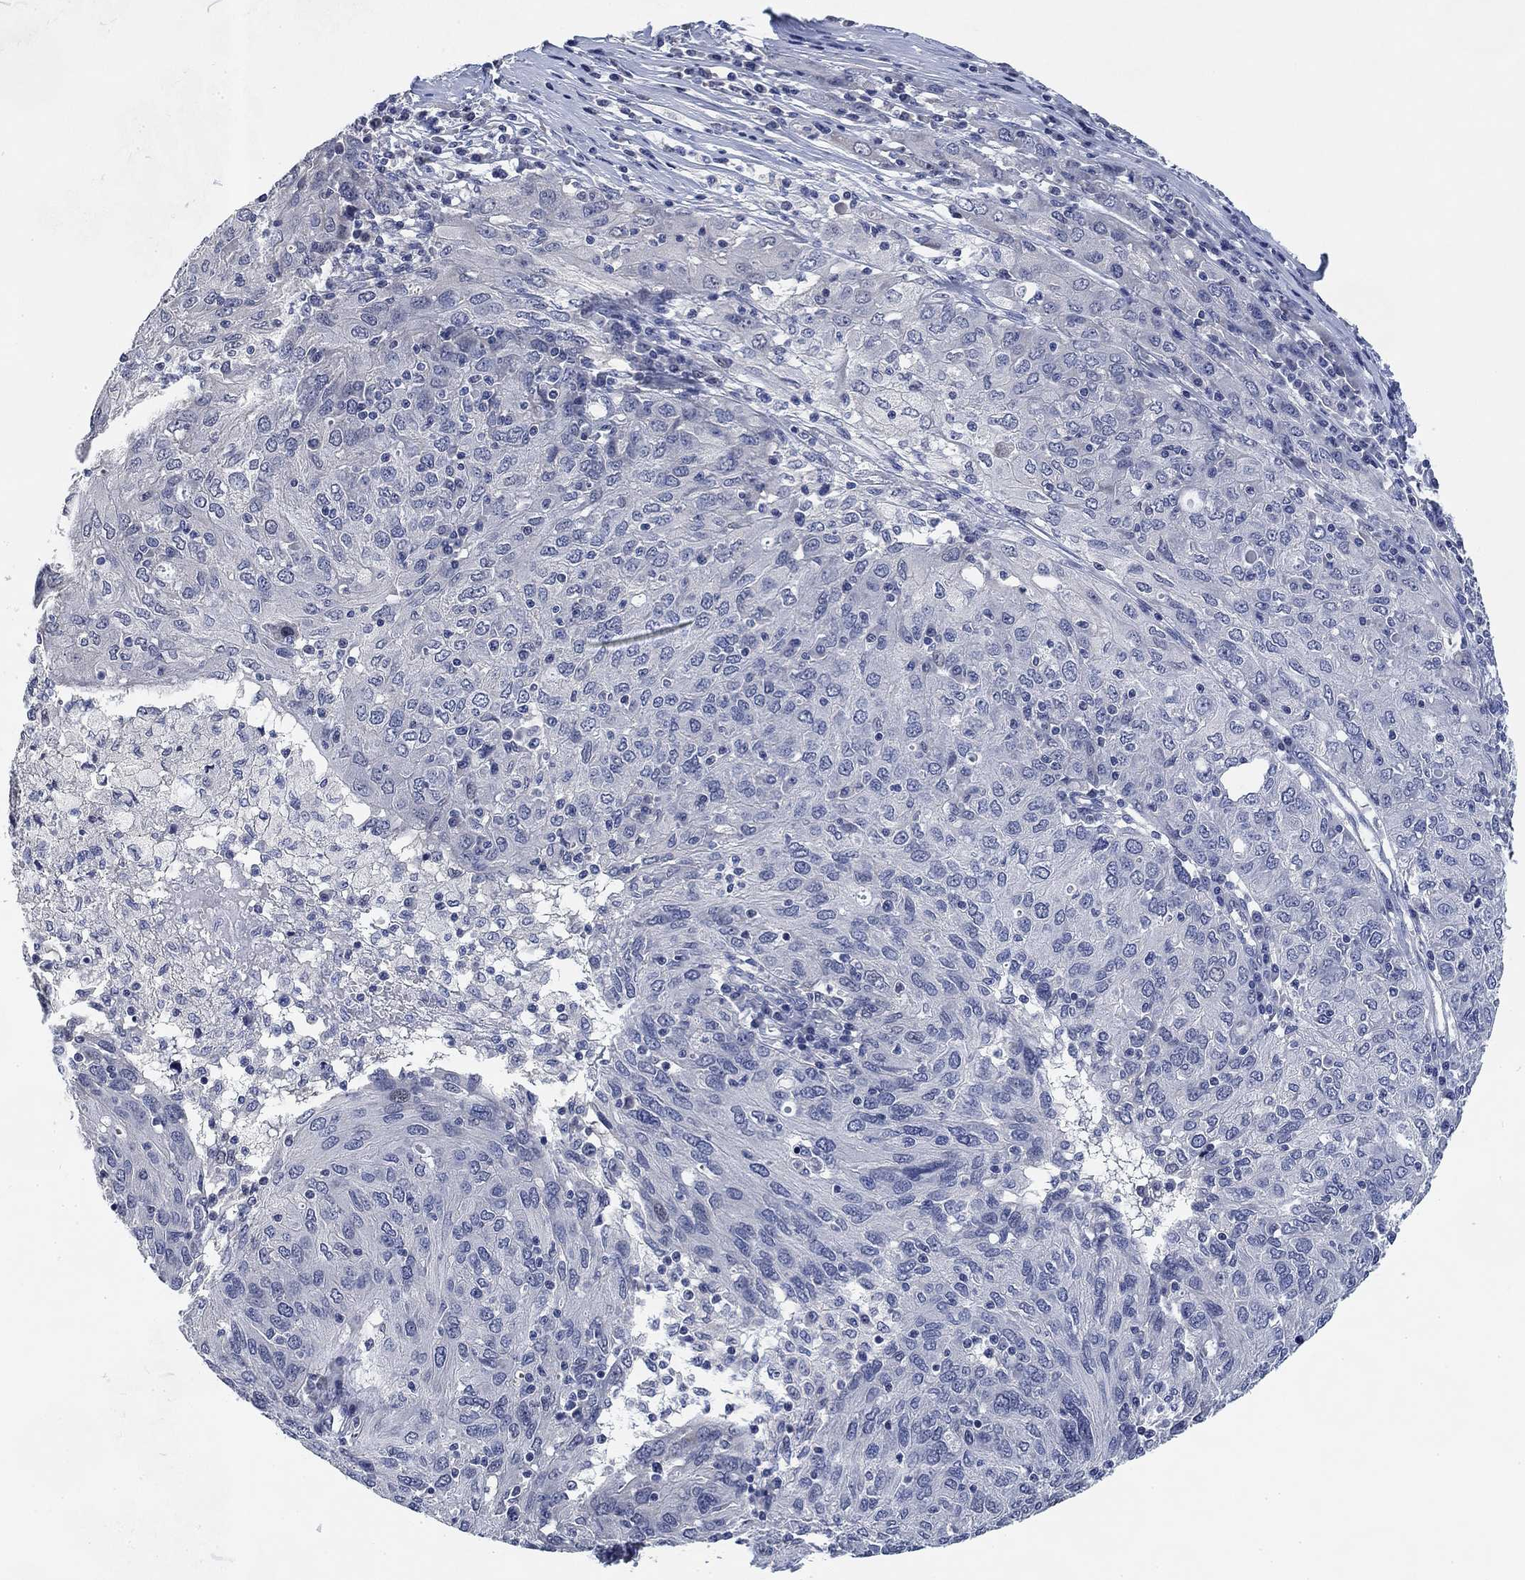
{"staining": {"intensity": "negative", "quantity": "none", "location": "none"}, "tissue": "ovarian cancer", "cell_type": "Tumor cells", "image_type": "cancer", "snomed": [{"axis": "morphology", "description": "Carcinoma, endometroid"}, {"axis": "topography", "description": "Ovary"}], "caption": "Human endometroid carcinoma (ovarian) stained for a protein using immunohistochemistry (IHC) shows no expression in tumor cells.", "gene": "DAZL", "patient": {"sex": "female", "age": 50}}